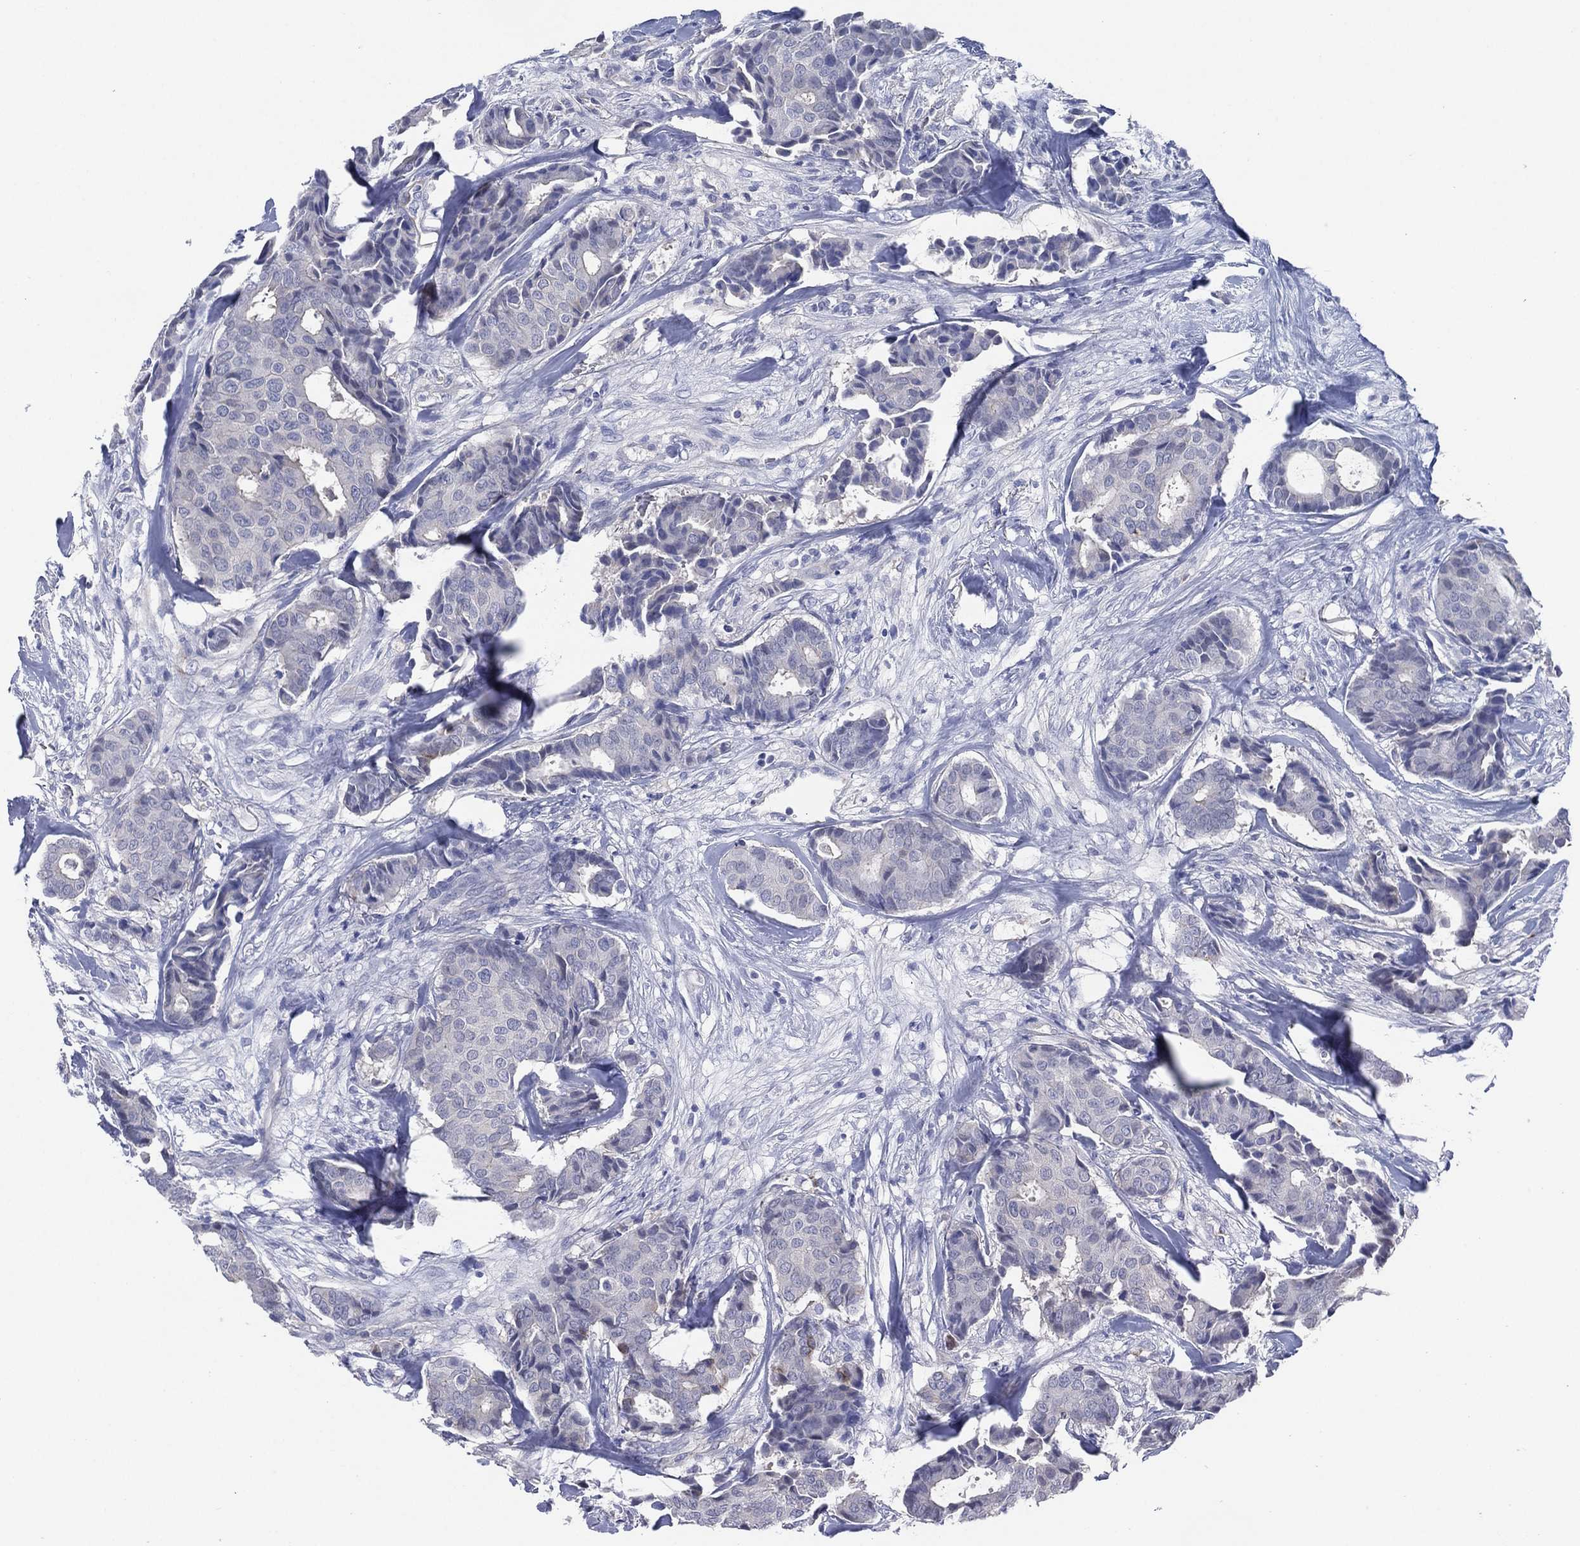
{"staining": {"intensity": "negative", "quantity": "none", "location": "none"}, "tissue": "breast cancer", "cell_type": "Tumor cells", "image_type": "cancer", "snomed": [{"axis": "morphology", "description": "Duct carcinoma"}, {"axis": "topography", "description": "Breast"}], "caption": "A high-resolution micrograph shows IHC staining of breast cancer (intraductal carcinoma), which exhibits no significant staining in tumor cells.", "gene": "C5orf46", "patient": {"sex": "female", "age": 75}}